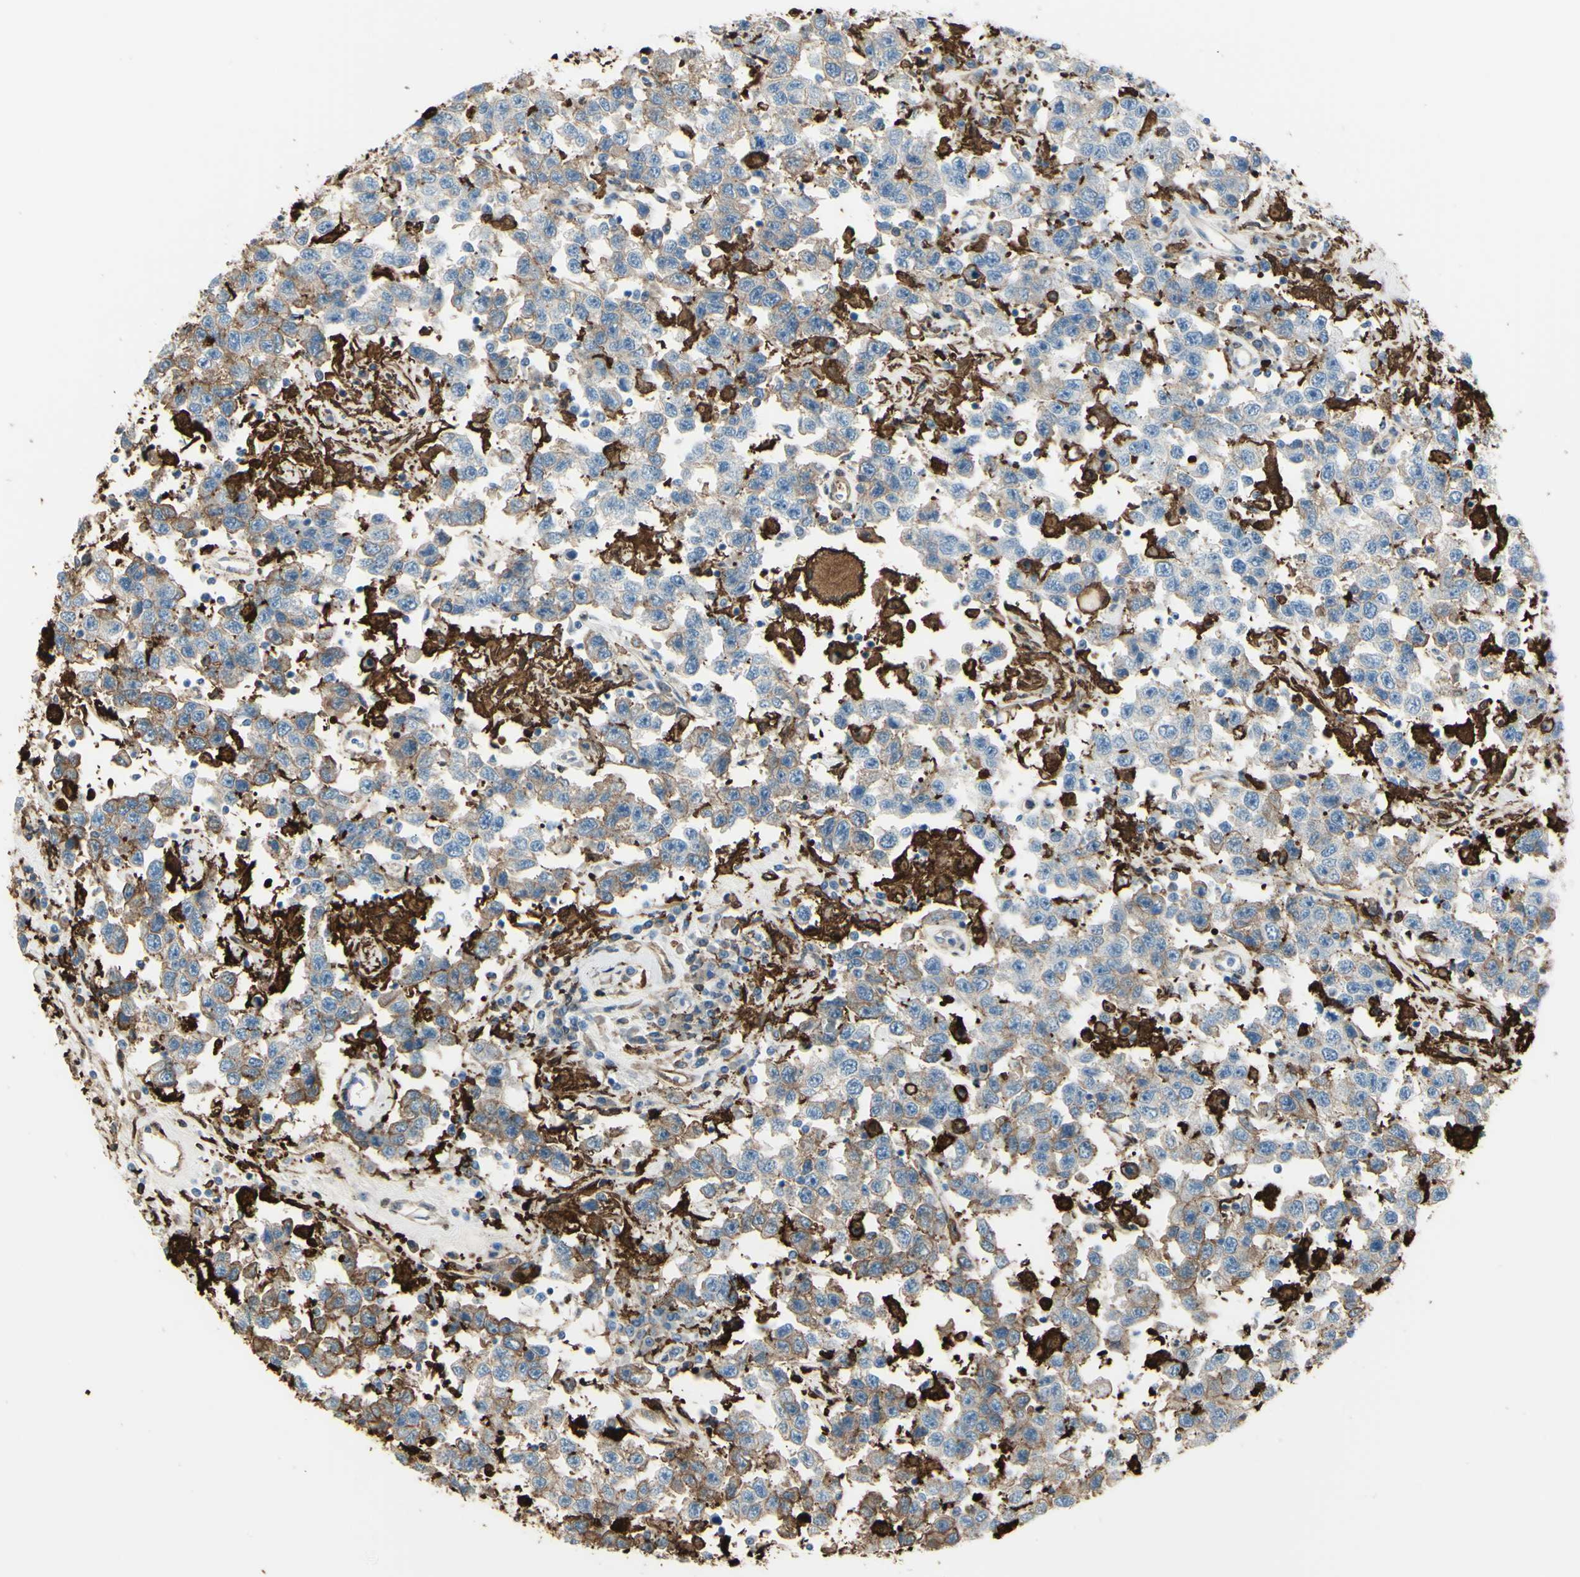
{"staining": {"intensity": "weak", "quantity": ">75%", "location": "cytoplasmic/membranous"}, "tissue": "testis cancer", "cell_type": "Tumor cells", "image_type": "cancer", "snomed": [{"axis": "morphology", "description": "Seminoma, NOS"}, {"axis": "topography", "description": "Testis"}], "caption": "A micrograph of seminoma (testis) stained for a protein exhibits weak cytoplasmic/membranous brown staining in tumor cells. The staining was performed using DAB (3,3'-diaminobenzidine) to visualize the protein expression in brown, while the nuclei were stained in blue with hematoxylin (Magnification: 20x).", "gene": "GSN", "patient": {"sex": "male", "age": 41}}